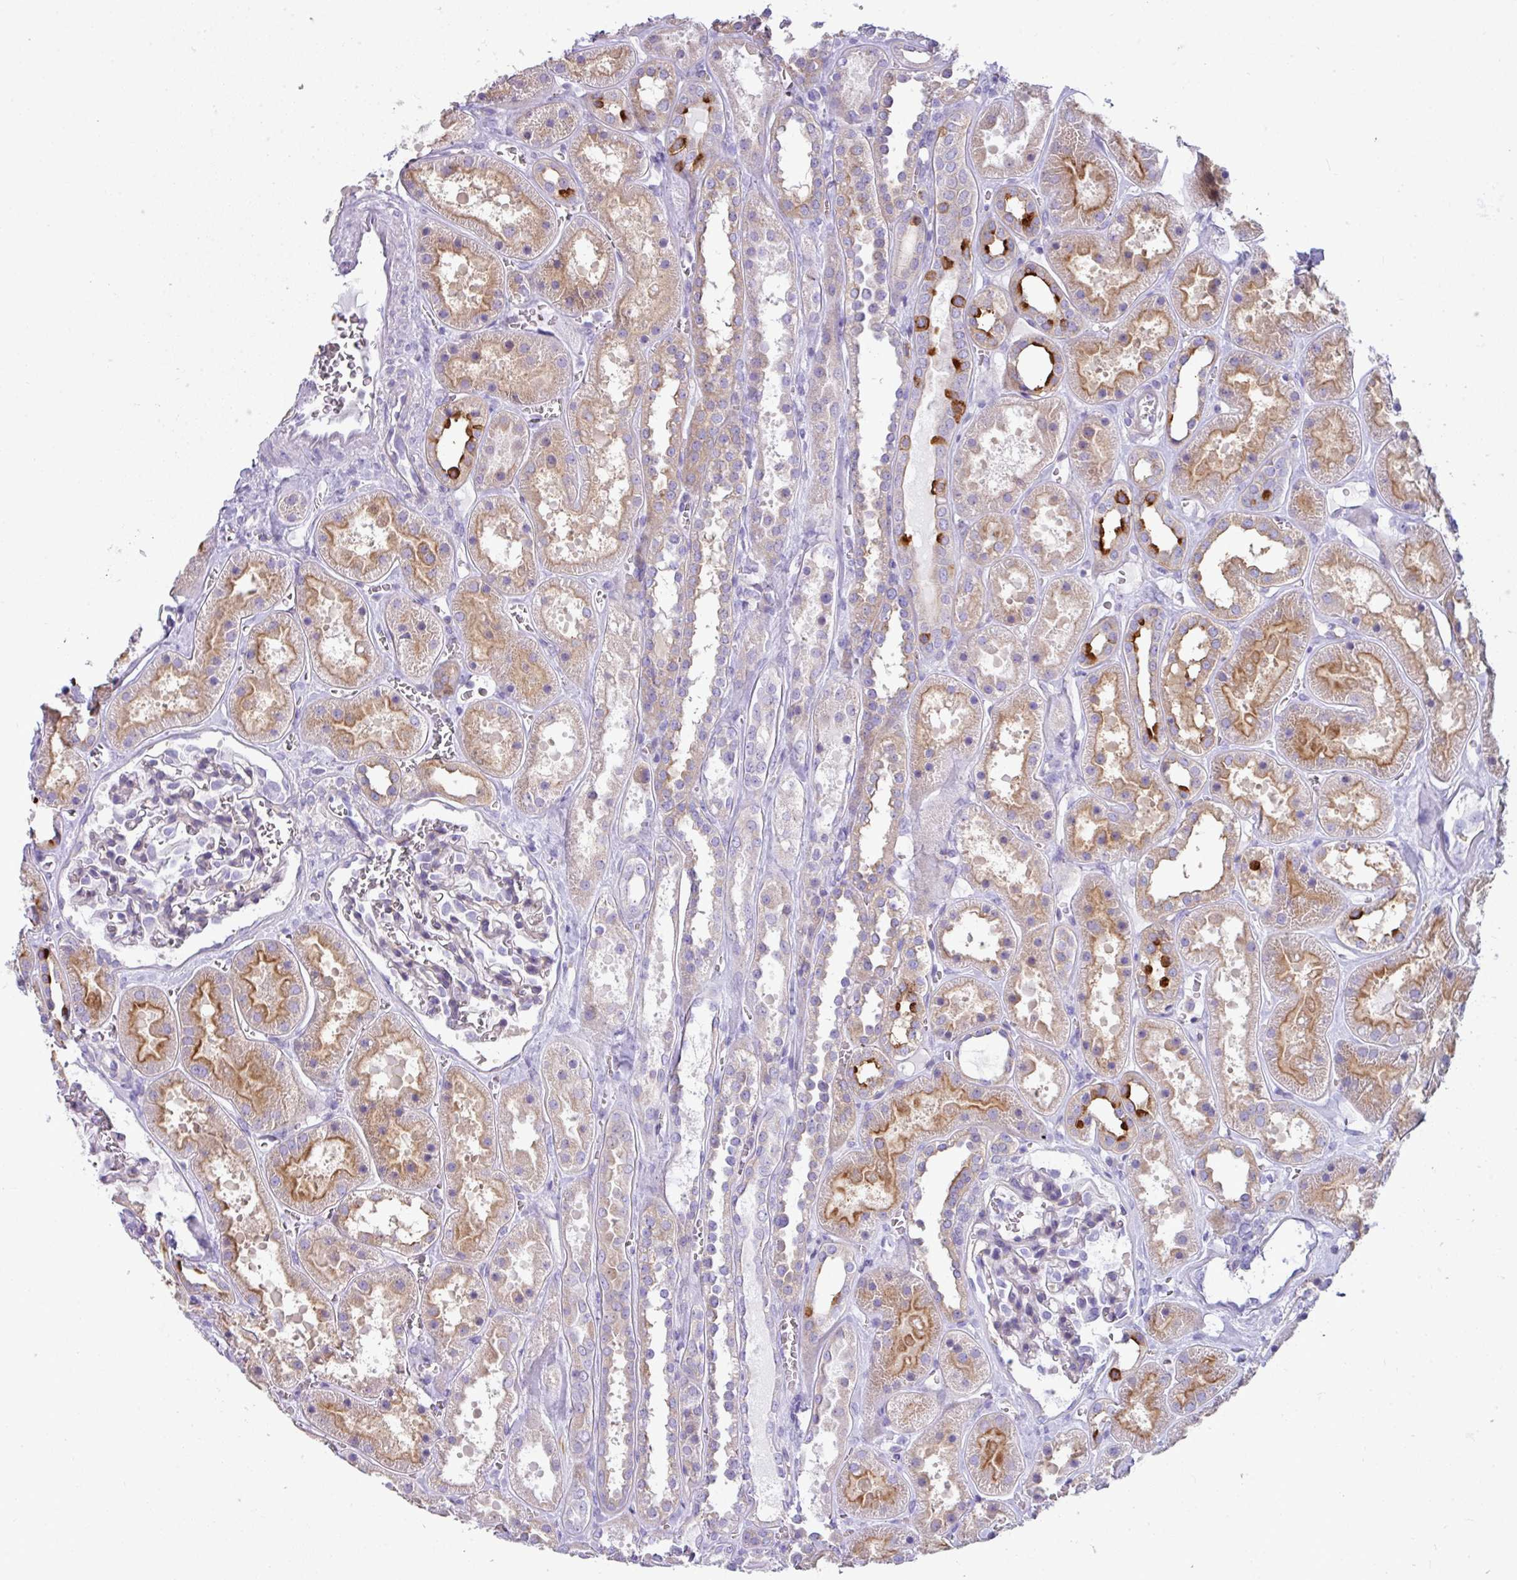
{"staining": {"intensity": "negative", "quantity": "none", "location": "none"}, "tissue": "kidney", "cell_type": "Cells in glomeruli", "image_type": "normal", "snomed": [{"axis": "morphology", "description": "Normal tissue, NOS"}, {"axis": "topography", "description": "Kidney"}], "caption": "Immunohistochemistry (IHC) photomicrograph of benign human kidney stained for a protein (brown), which shows no expression in cells in glomeruli.", "gene": "ABCC5", "patient": {"sex": "female", "age": 41}}